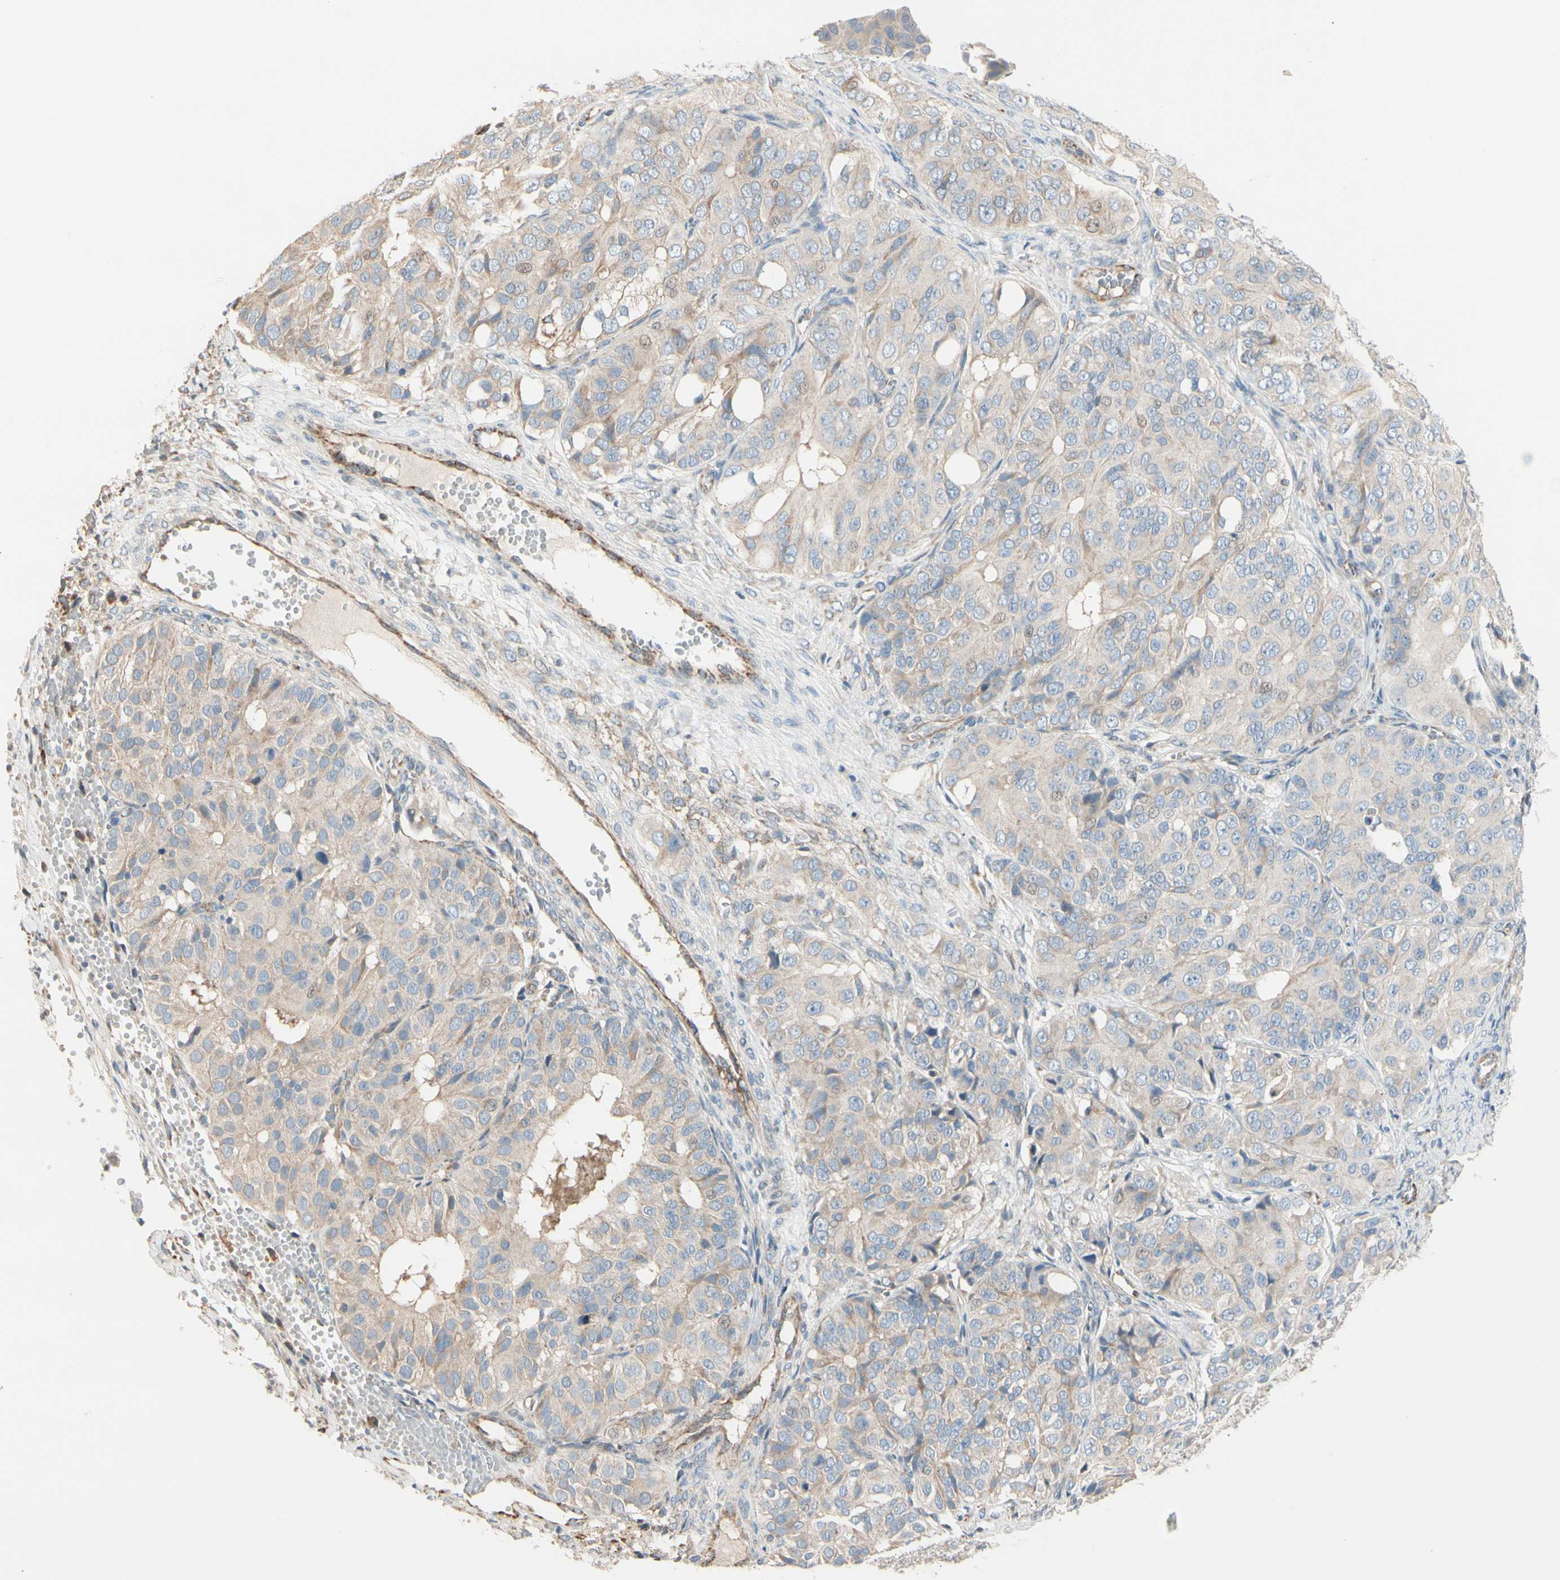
{"staining": {"intensity": "weak", "quantity": ">75%", "location": "cytoplasmic/membranous"}, "tissue": "ovarian cancer", "cell_type": "Tumor cells", "image_type": "cancer", "snomed": [{"axis": "morphology", "description": "Carcinoma, endometroid"}, {"axis": "topography", "description": "Ovary"}], "caption": "Immunohistochemistry histopathology image of neoplastic tissue: ovarian cancer stained using immunohistochemistry (IHC) exhibits low levels of weak protein expression localized specifically in the cytoplasmic/membranous of tumor cells, appearing as a cytoplasmic/membranous brown color.", "gene": "EPHA3", "patient": {"sex": "female", "age": 51}}